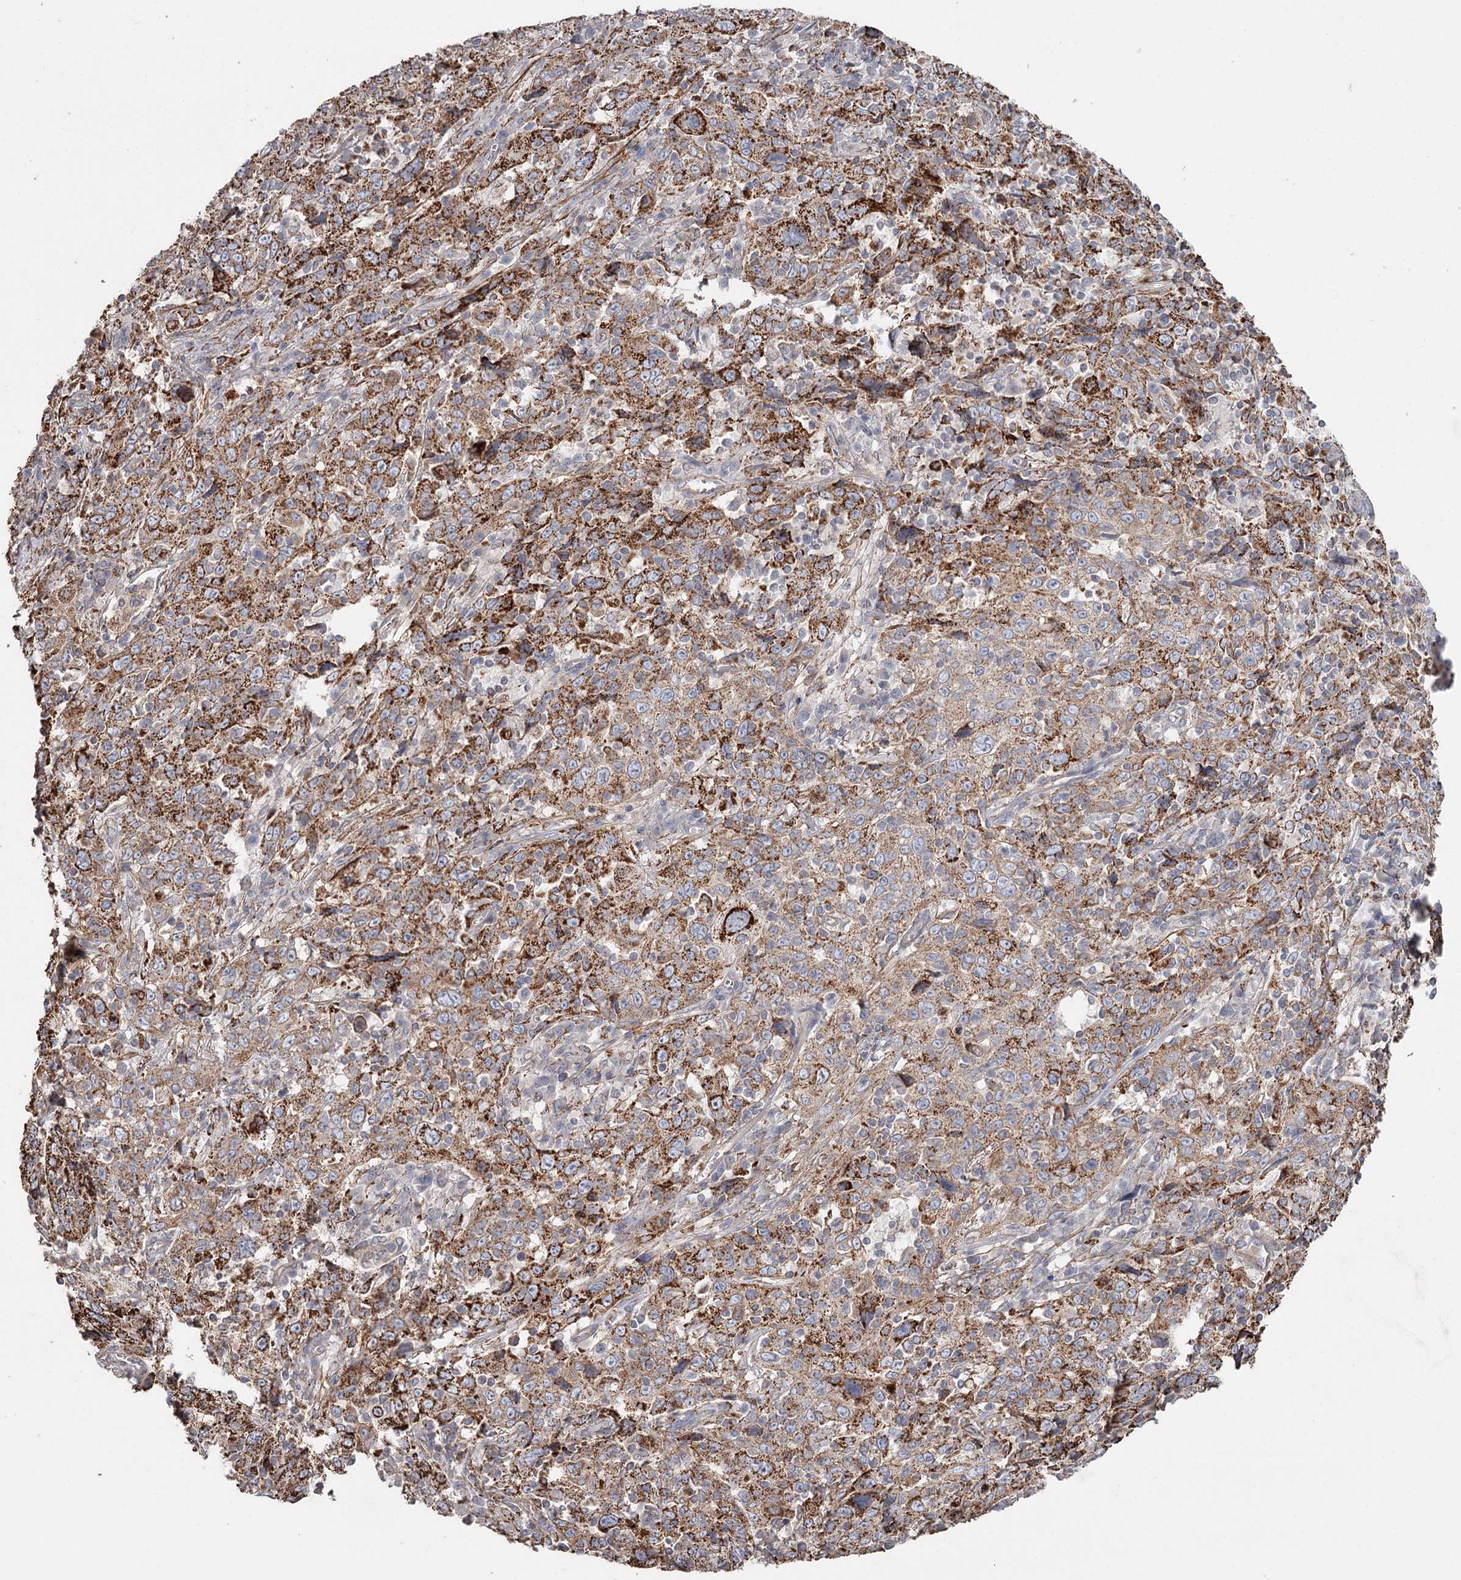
{"staining": {"intensity": "moderate", "quantity": ">75%", "location": "cytoplasmic/membranous"}, "tissue": "cervical cancer", "cell_type": "Tumor cells", "image_type": "cancer", "snomed": [{"axis": "morphology", "description": "Squamous cell carcinoma, NOS"}, {"axis": "topography", "description": "Cervix"}], "caption": "This photomicrograph demonstrates immunohistochemistry staining of cervical squamous cell carcinoma, with medium moderate cytoplasmic/membranous staining in approximately >75% of tumor cells.", "gene": "DHRS9", "patient": {"sex": "female", "age": 46}}